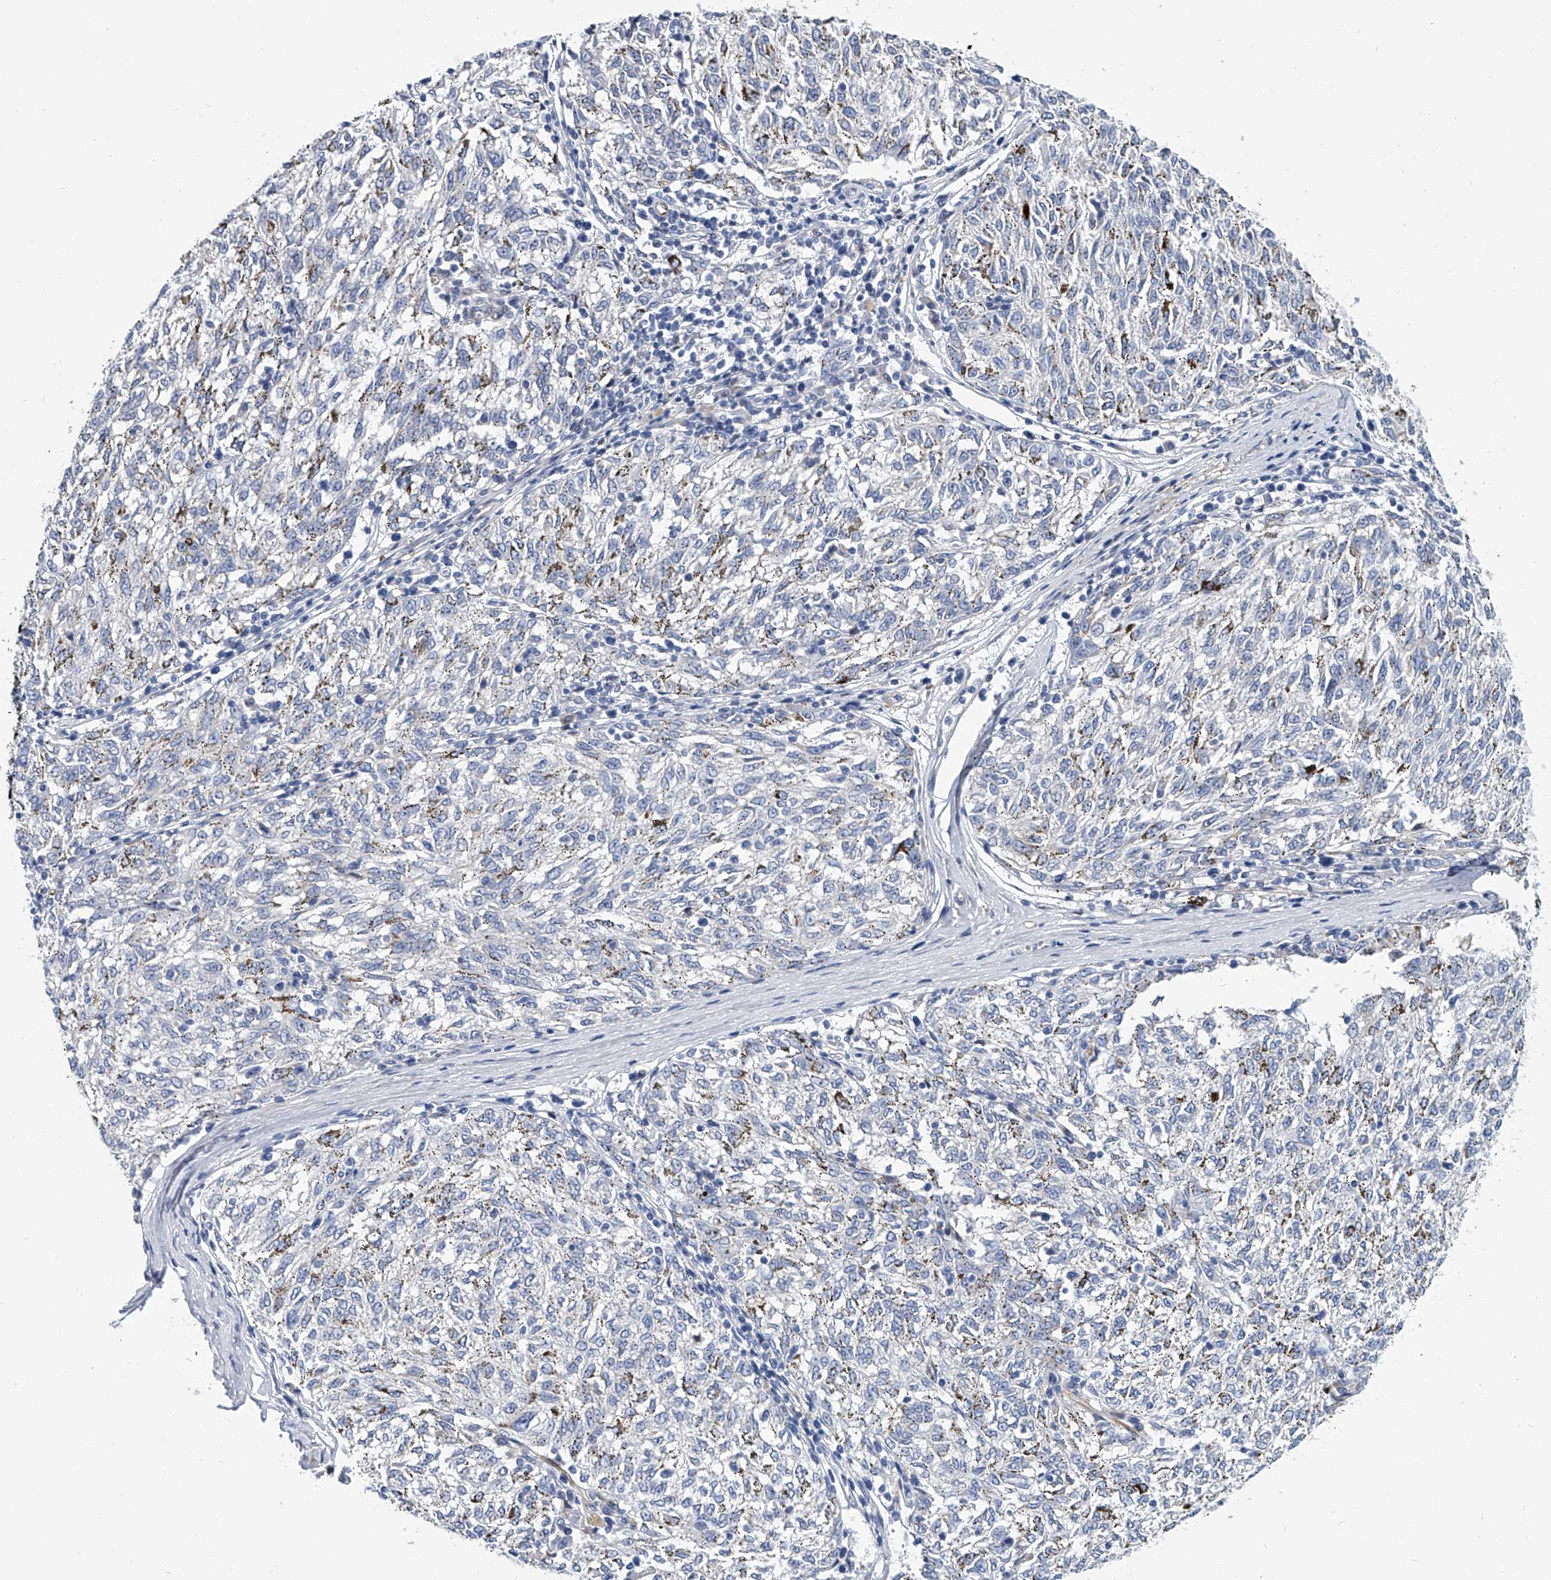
{"staining": {"intensity": "negative", "quantity": "none", "location": "none"}, "tissue": "melanoma", "cell_type": "Tumor cells", "image_type": "cancer", "snomed": [{"axis": "morphology", "description": "Malignant melanoma, NOS"}, {"axis": "topography", "description": "Skin"}], "caption": "This is an immunohistochemistry histopathology image of human malignant melanoma. There is no expression in tumor cells.", "gene": "KIRREL1", "patient": {"sex": "female", "age": 72}}